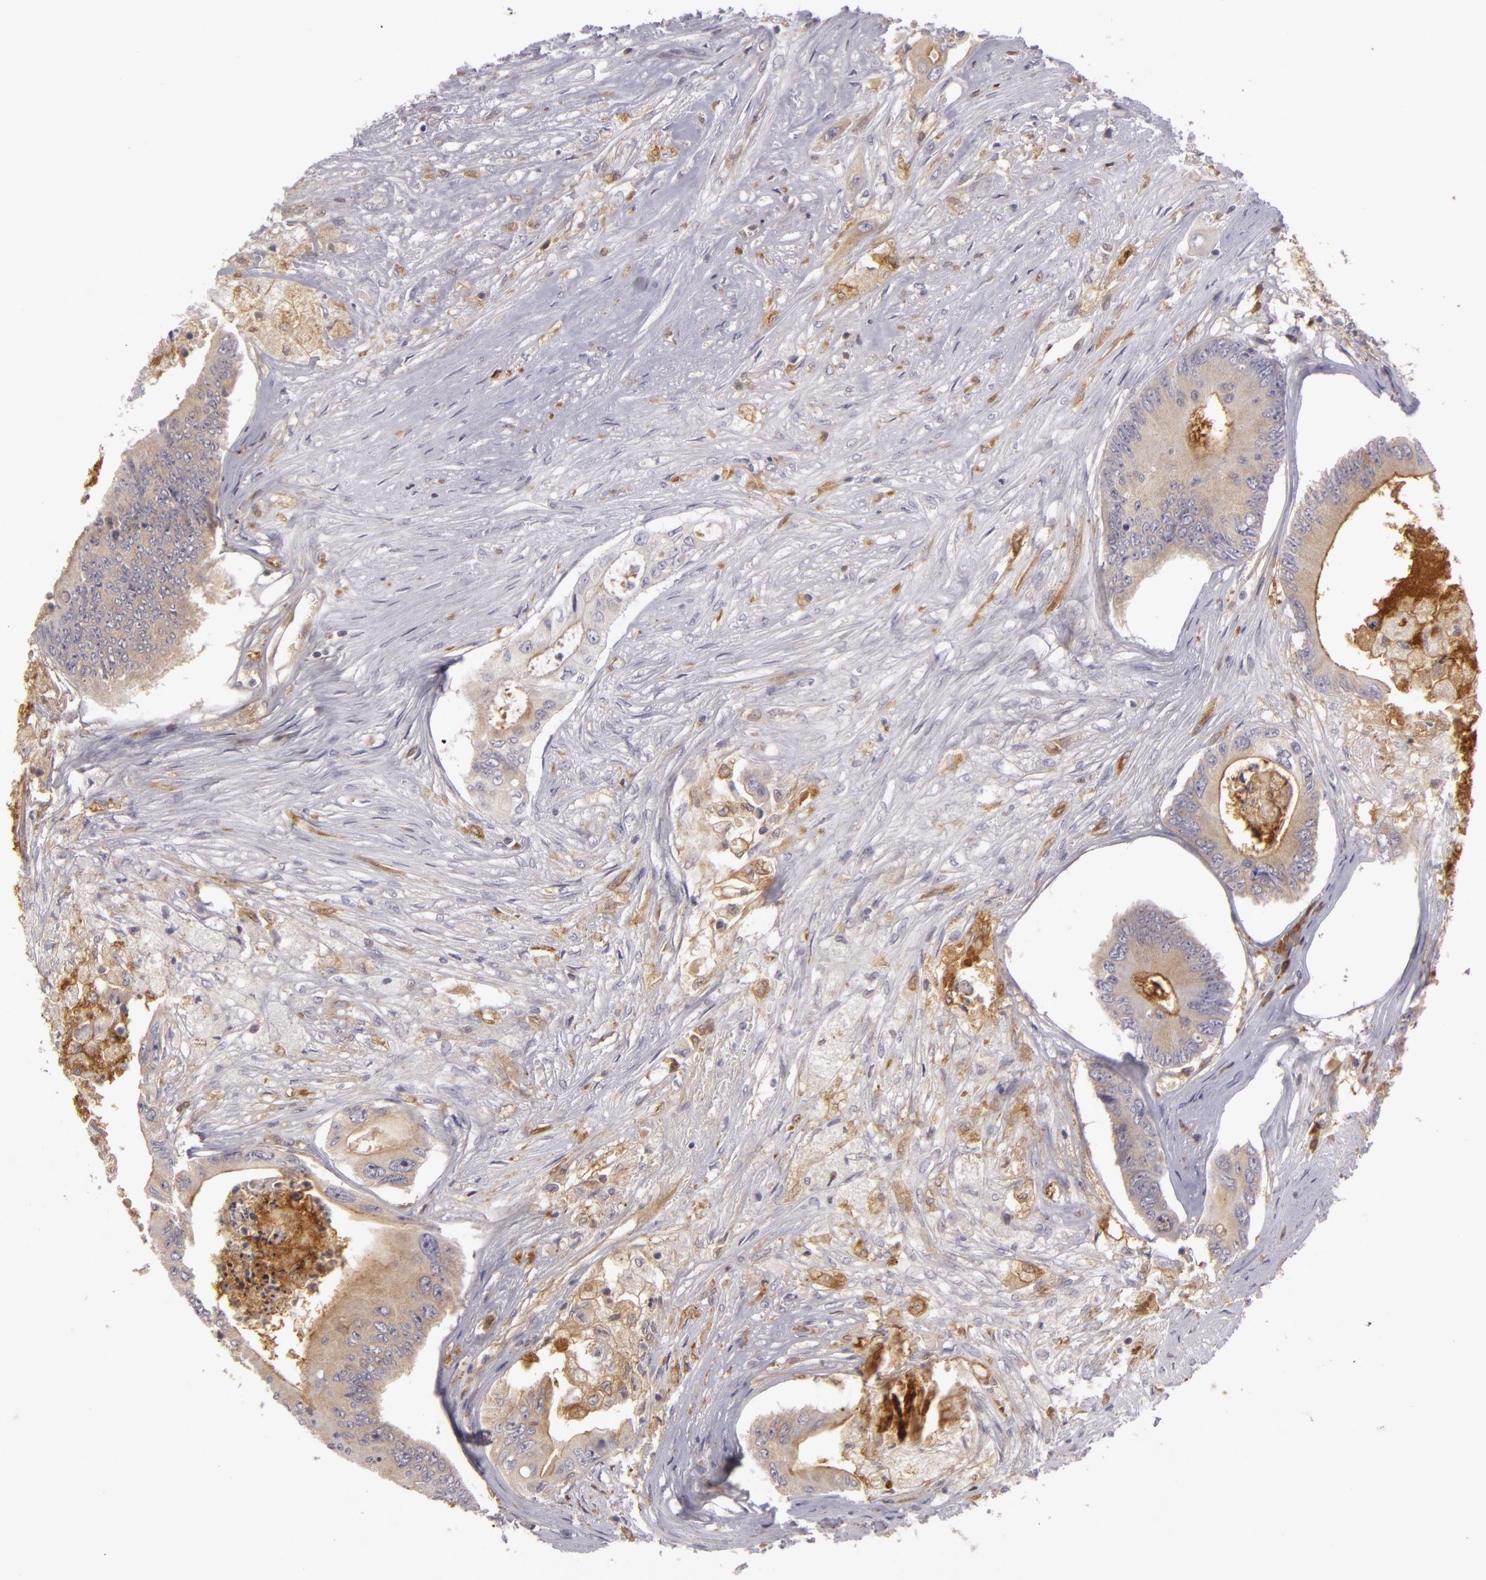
{"staining": {"intensity": "weak", "quantity": ">75%", "location": "cytoplasmic/membranous"}, "tissue": "colorectal cancer", "cell_type": "Tumor cells", "image_type": "cancer", "snomed": [{"axis": "morphology", "description": "Adenocarcinoma, NOS"}, {"axis": "topography", "description": "Colon"}], "caption": "Brown immunohistochemical staining in human colorectal adenocarcinoma reveals weak cytoplasmic/membranous positivity in approximately >75% of tumor cells. The staining is performed using DAB (3,3'-diaminobenzidine) brown chromogen to label protein expression. The nuclei are counter-stained blue using hematoxylin.", "gene": "ZNF229", "patient": {"sex": "male", "age": 65}}